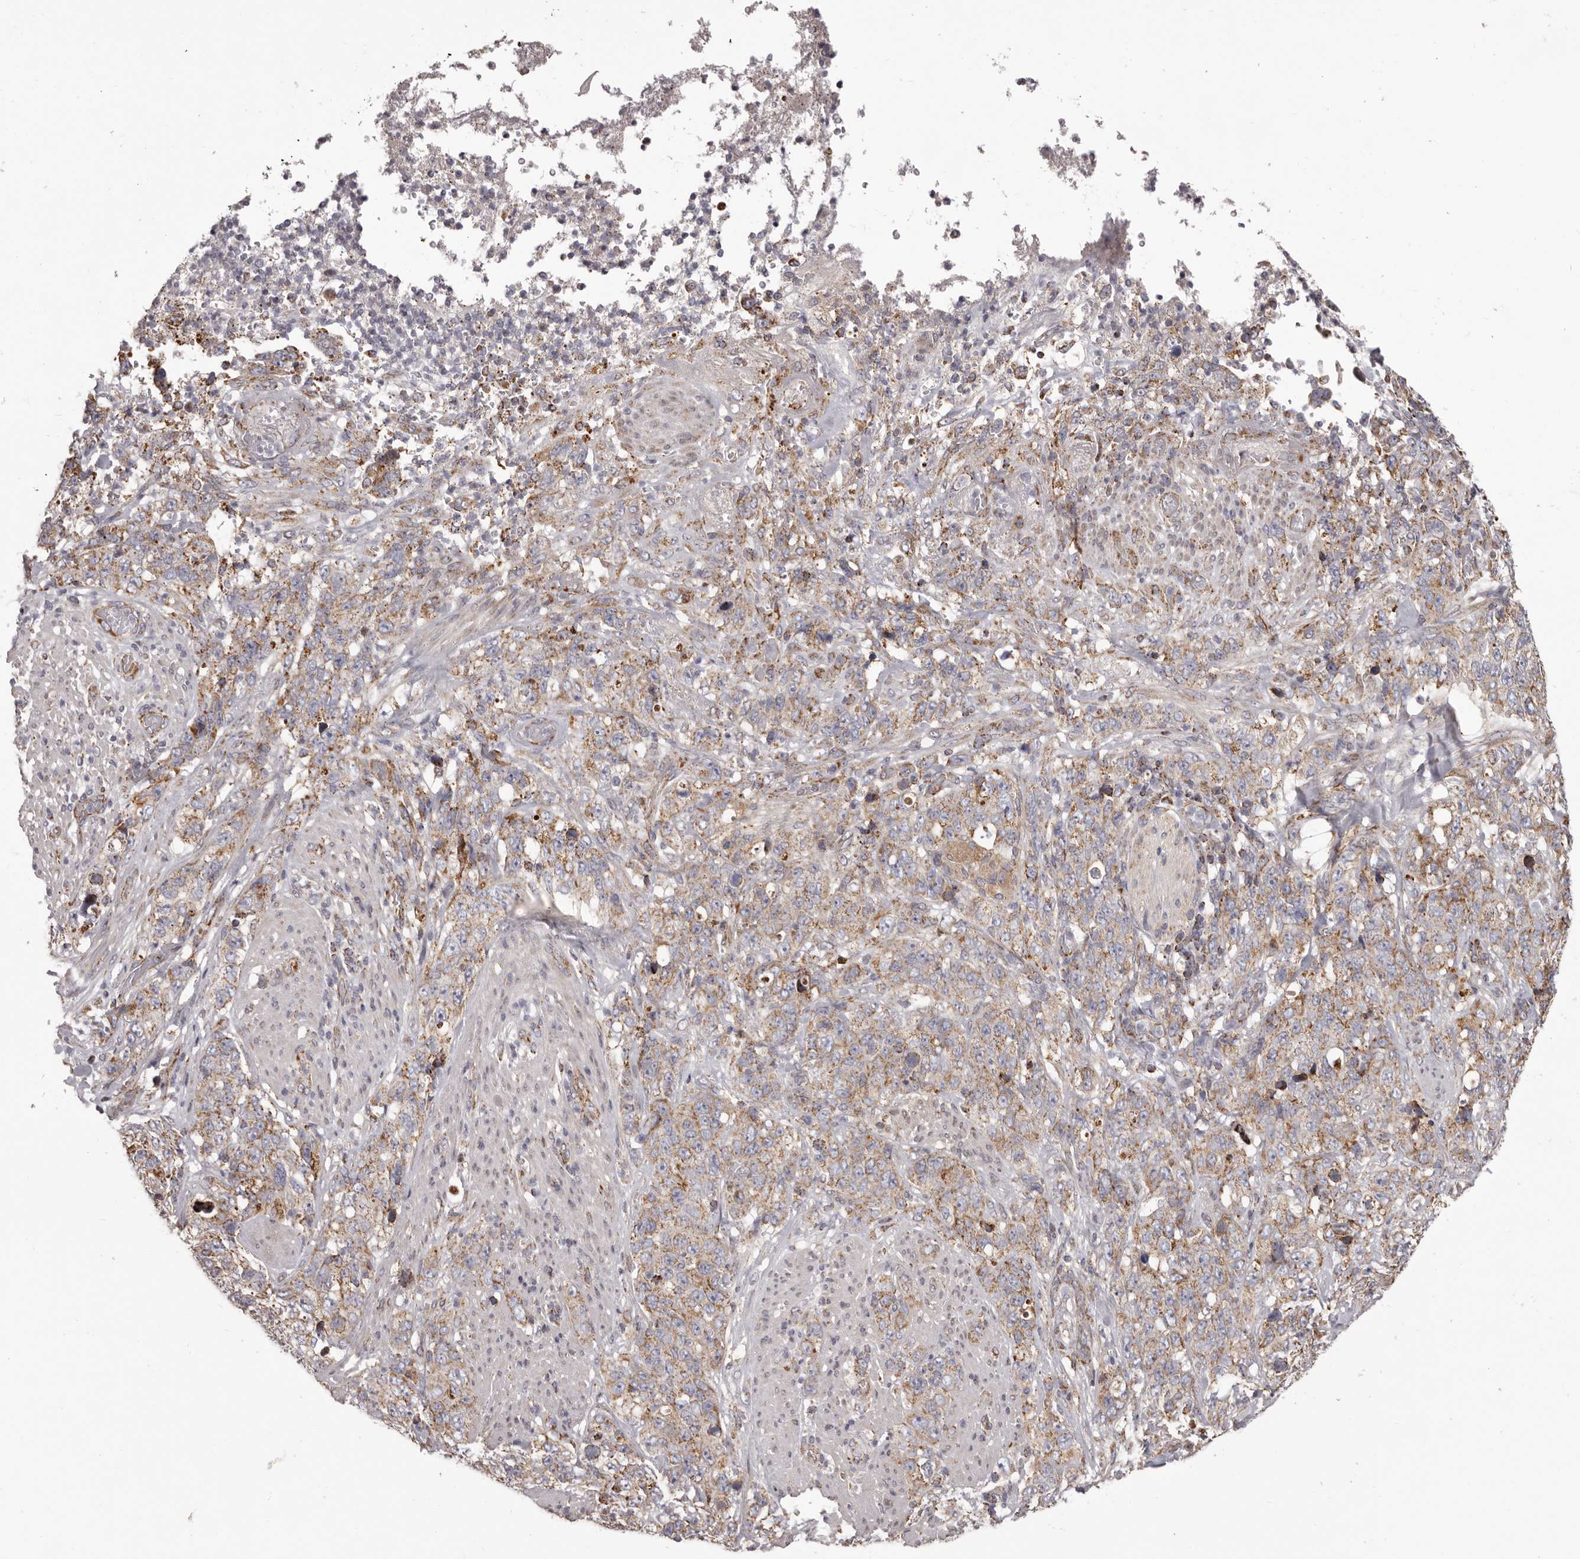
{"staining": {"intensity": "weak", "quantity": "25%-75%", "location": "cytoplasmic/membranous"}, "tissue": "stomach cancer", "cell_type": "Tumor cells", "image_type": "cancer", "snomed": [{"axis": "morphology", "description": "Adenocarcinoma, NOS"}, {"axis": "topography", "description": "Stomach"}], "caption": "Approximately 25%-75% of tumor cells in human stomach cancer (adenocarcinoma) display weak cytoplasmic/membranous protein staining as visualized by brown immunohistochemical staining.", "gene": "CHRM2", "patient": {"sex": "male", "age": 48}}